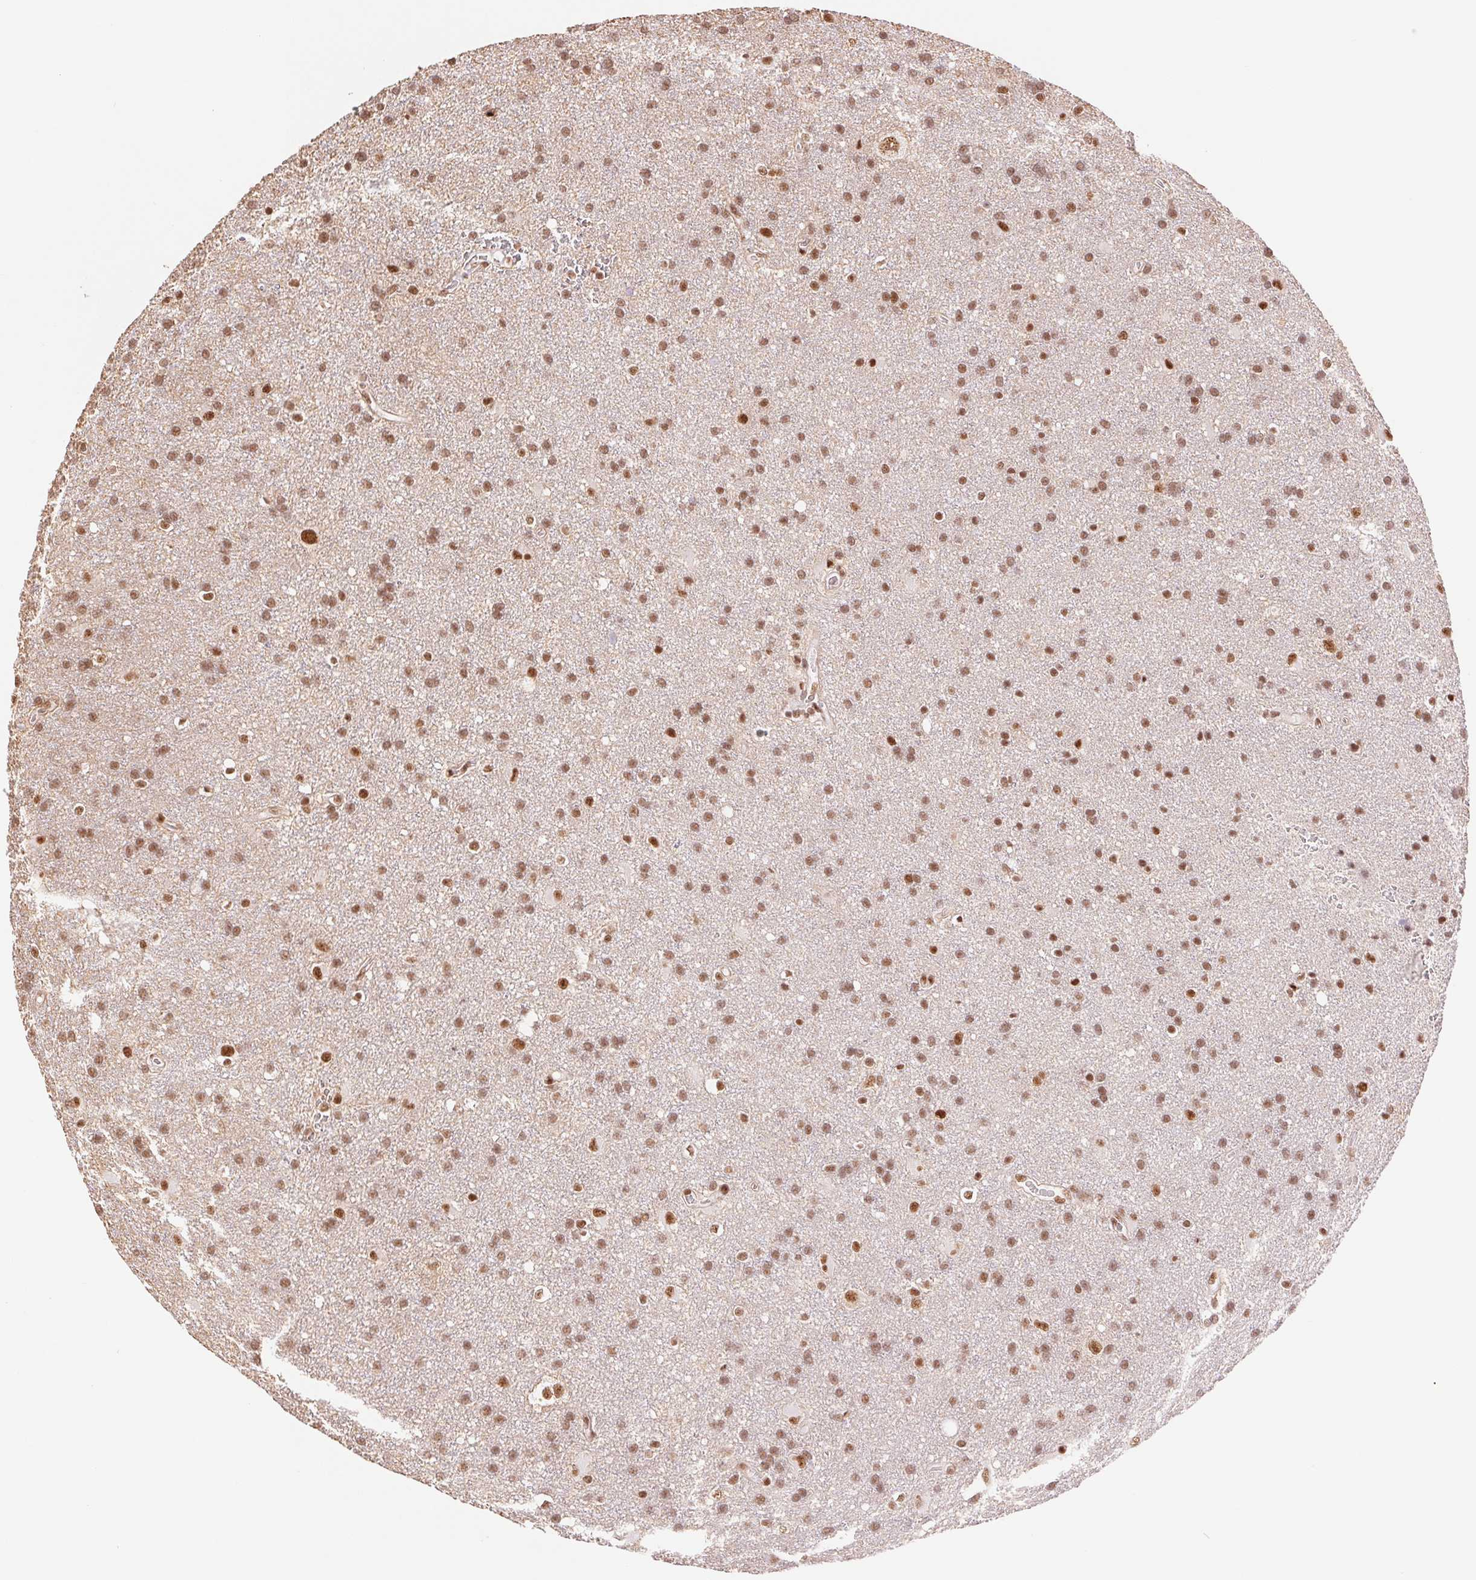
{"staining": {"intensity": "moderate", "quantity": ">75%", "location": "nuclear"}, "tissue": "glioma", "cell_type": "Tumor cells", "image_type": "cancer", "snomed": [{"axis": "morphology", "description": "Glioma, malignant, Low grade"}, {"axis": "topography", "description": "Brain"}], "caption": "This histopathology image exhibits immunohistochemistry (IHC) staining of human glioma, with medium moderate nuclear staining in about >75% of tumor cells.", "gene": "SREK1", "patient": {"sex": "male", "age": 66}}